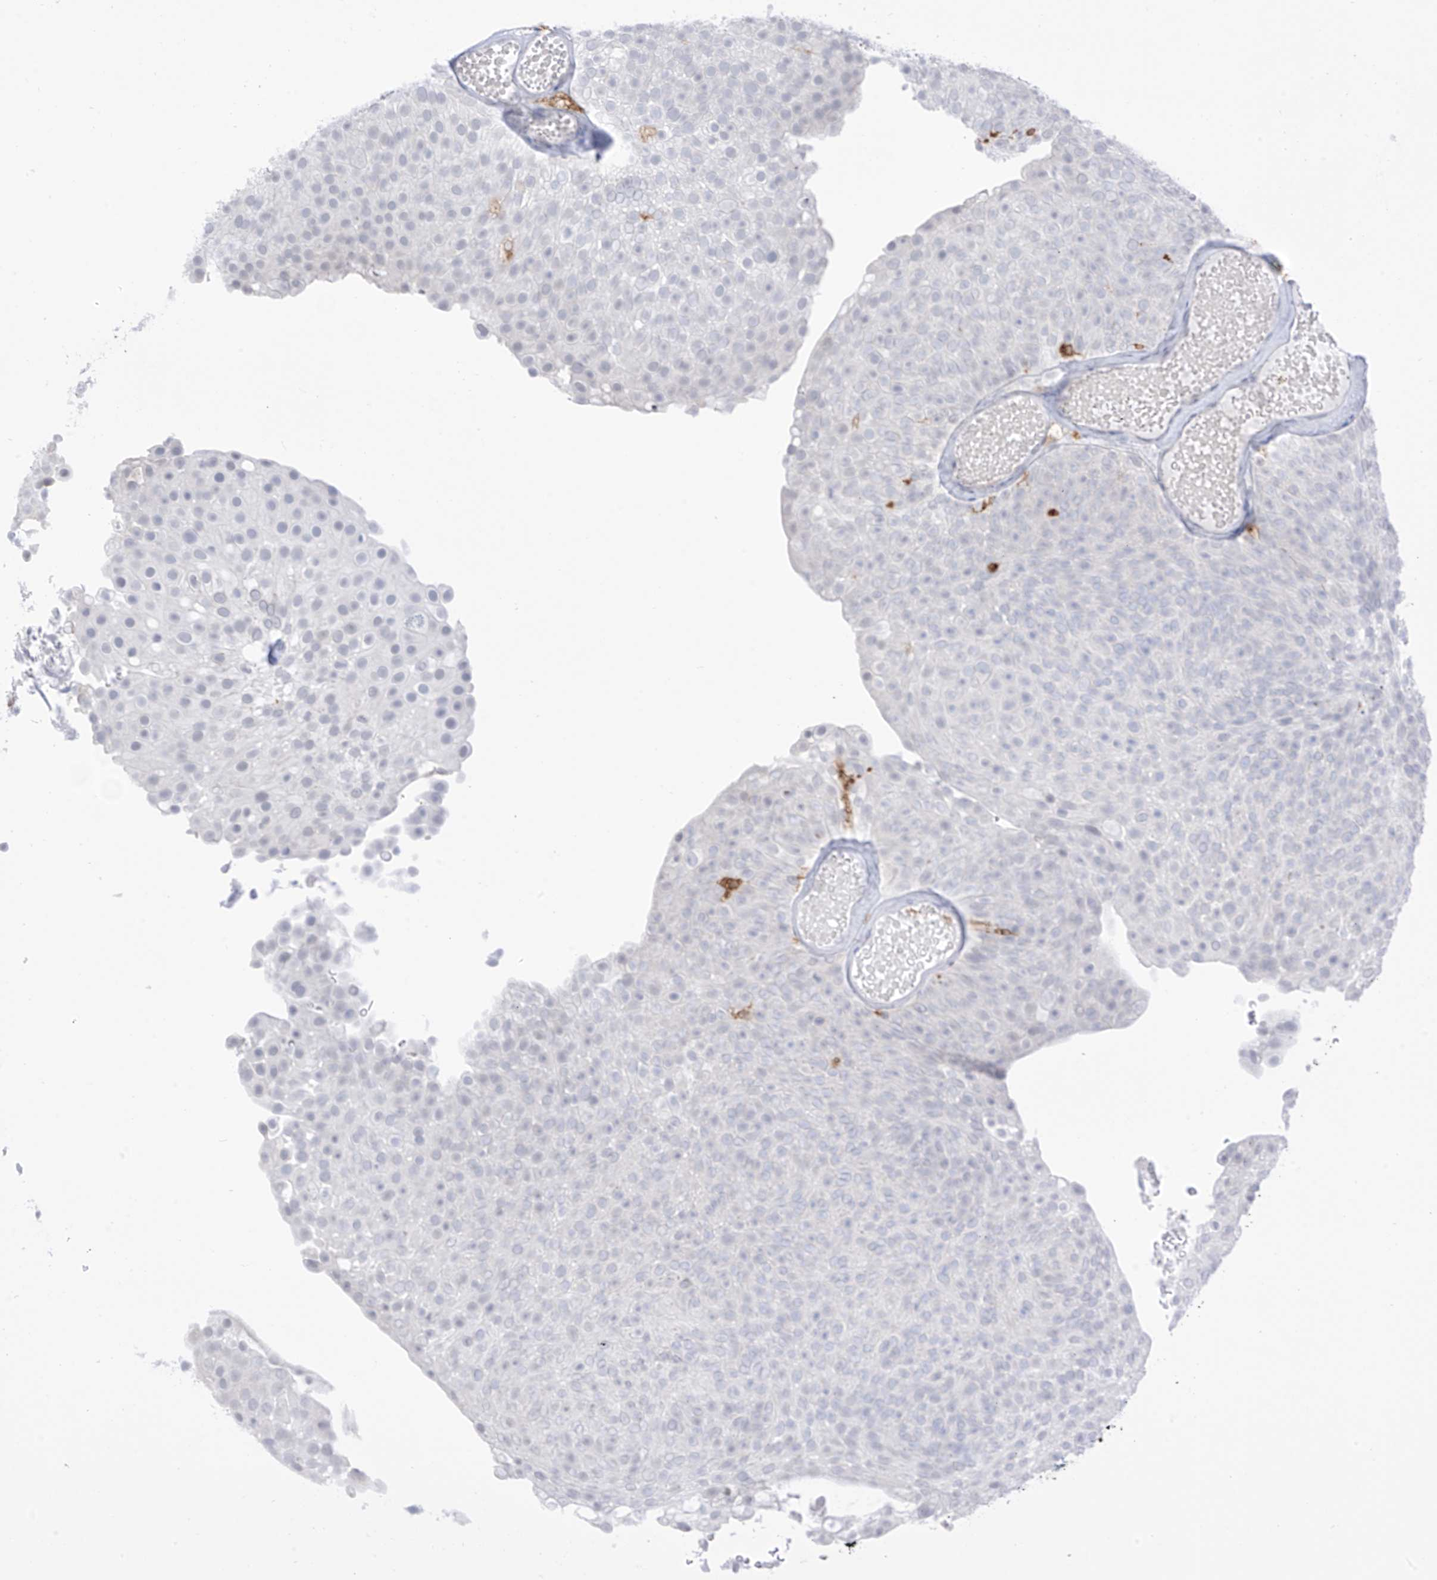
{"staining": {"intensity": "negative", "quantity": "none", "location": "none"}, "tissue": "urothelial cancer", "cell_type": "Tumor cells", "image_type": "cancer", "snomed": [{"axis": "morphology", "description": "Urothelial carcinoma, Low grade"}, {"axis": "topography", "description": "Urinary bladder"}], "caption": "IHC histopathology image of human urothelial carcinoma (low-grade) stained for a protein (brown), which shows no expression in tumor cells. Brightfield microscopy of immunohistochemistry stained with DAB (brown) and hematoxylin (blue), captured at high magnification.", "gene": "TBXAS1", "patient": {"sex": "male", "age": 78}}